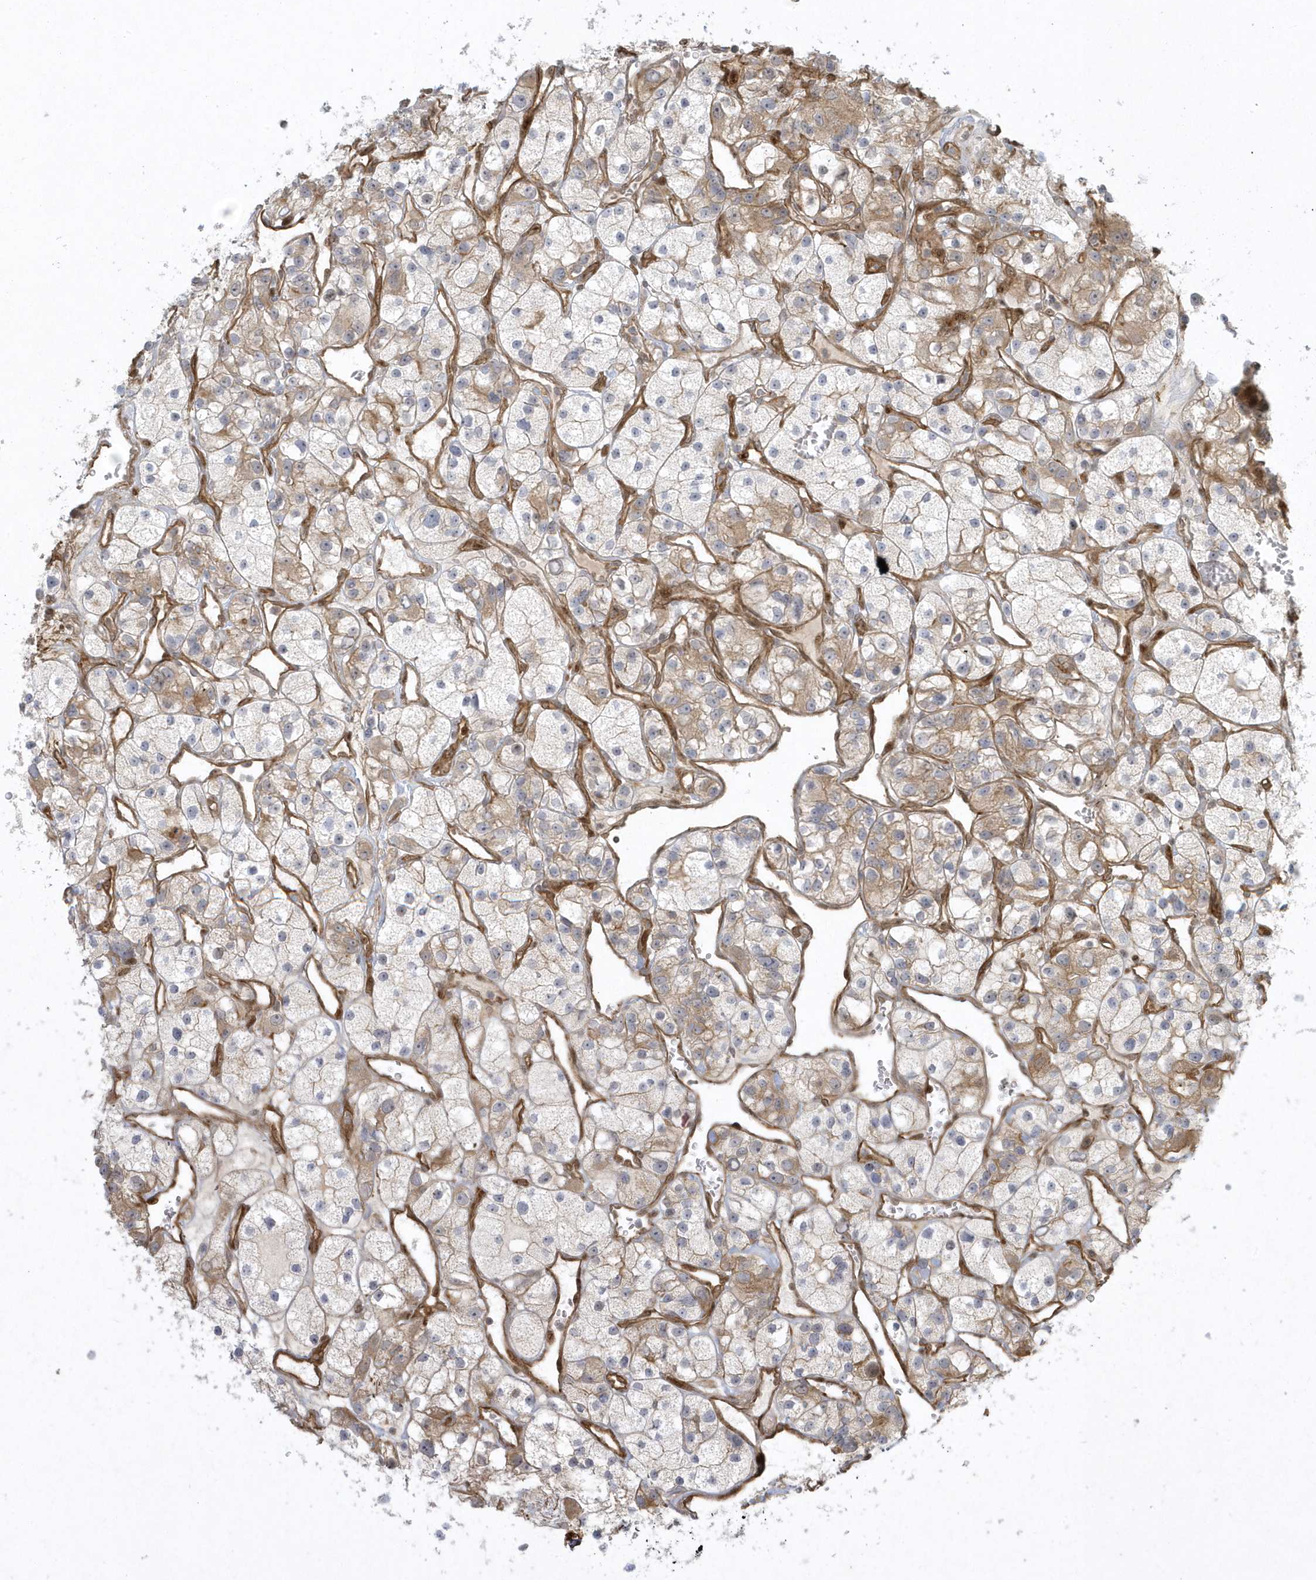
{"staining": {"intensity": "moderate", "quantity": "<25%", "location": "cytoplasmic/membranous"}, "tissue": "renal cancer", "cell_type": "Tumor cells", "image_type": "cancer", "snomed": [{"axis": "morphology", "description": "Adenocarcinoma, NOS"}, {"axis": "topography", "description": "Kidney"}], "caption": "Immunohistochemistry (IHC) staining of renal adenocarcinoma, which exhibits low levels of moderate cytoplasmic/membranous expression in approximately <25% of tumor cells indicating moderate cytoplasmic/membranous protein expression. The staining was performed using DAB (brown) for protein detection and nuclei were counterstained in hematoxylin (blue).", "gene": "MASP2", "patient": {"sex": "female", "age": 57}}